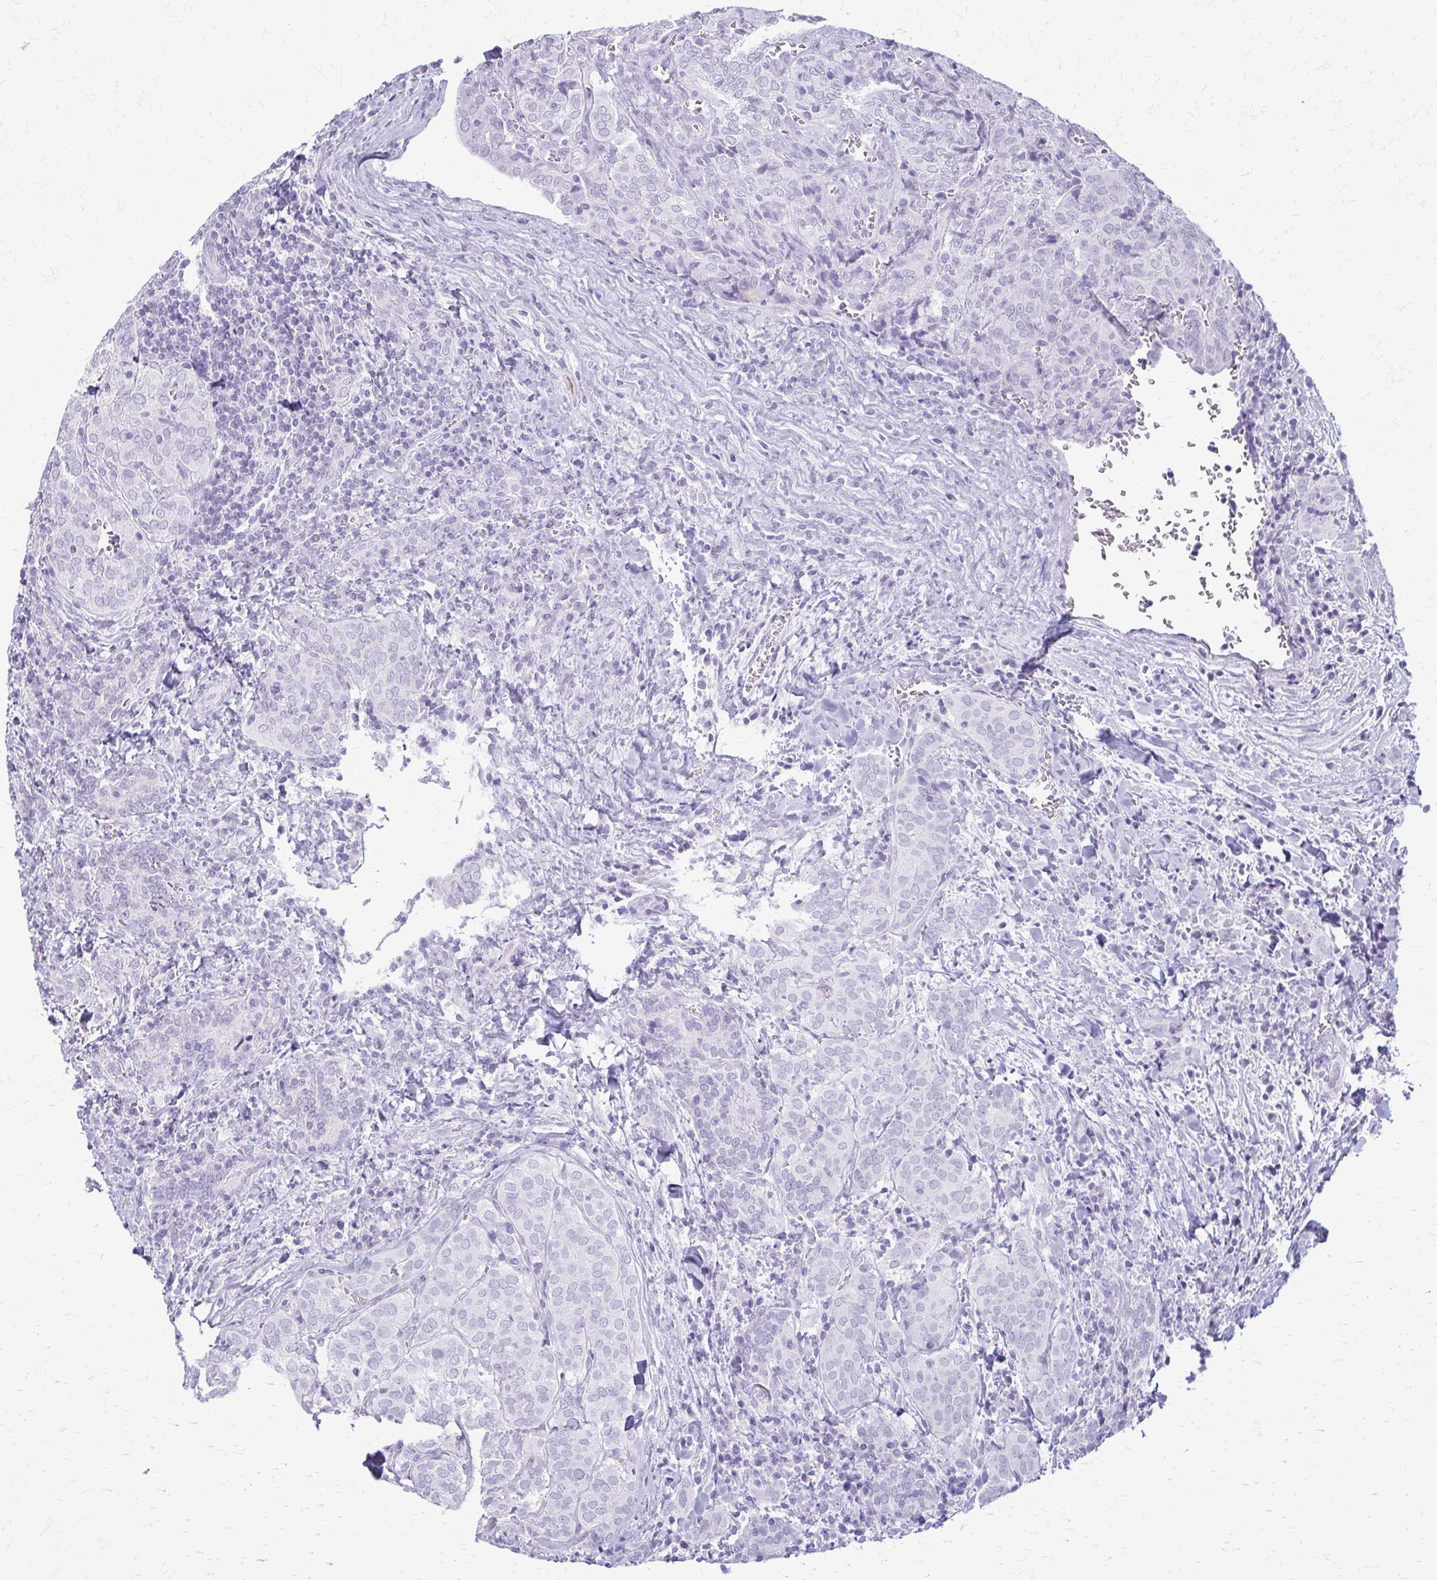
{"staining": {"intensity": "negative", "quantity": "none", "location": "none"}, "tissue": "thyroid cancer", "cell_type": "Tumor cells", "image_type": "cancer", "snomed": [{"axis": "morphology", "description": "Papillary adenocarcinoma, NOS"}, {"axis": "topography", "description": "Thyroid gland"}], "caption": "An image of thyroid cancer (papillary adenocarcinoma) stained for a protein reveals no brown staining in tumor cells.", "gene": "KRT5", "patient": {"sex": "female", "age": 30}}